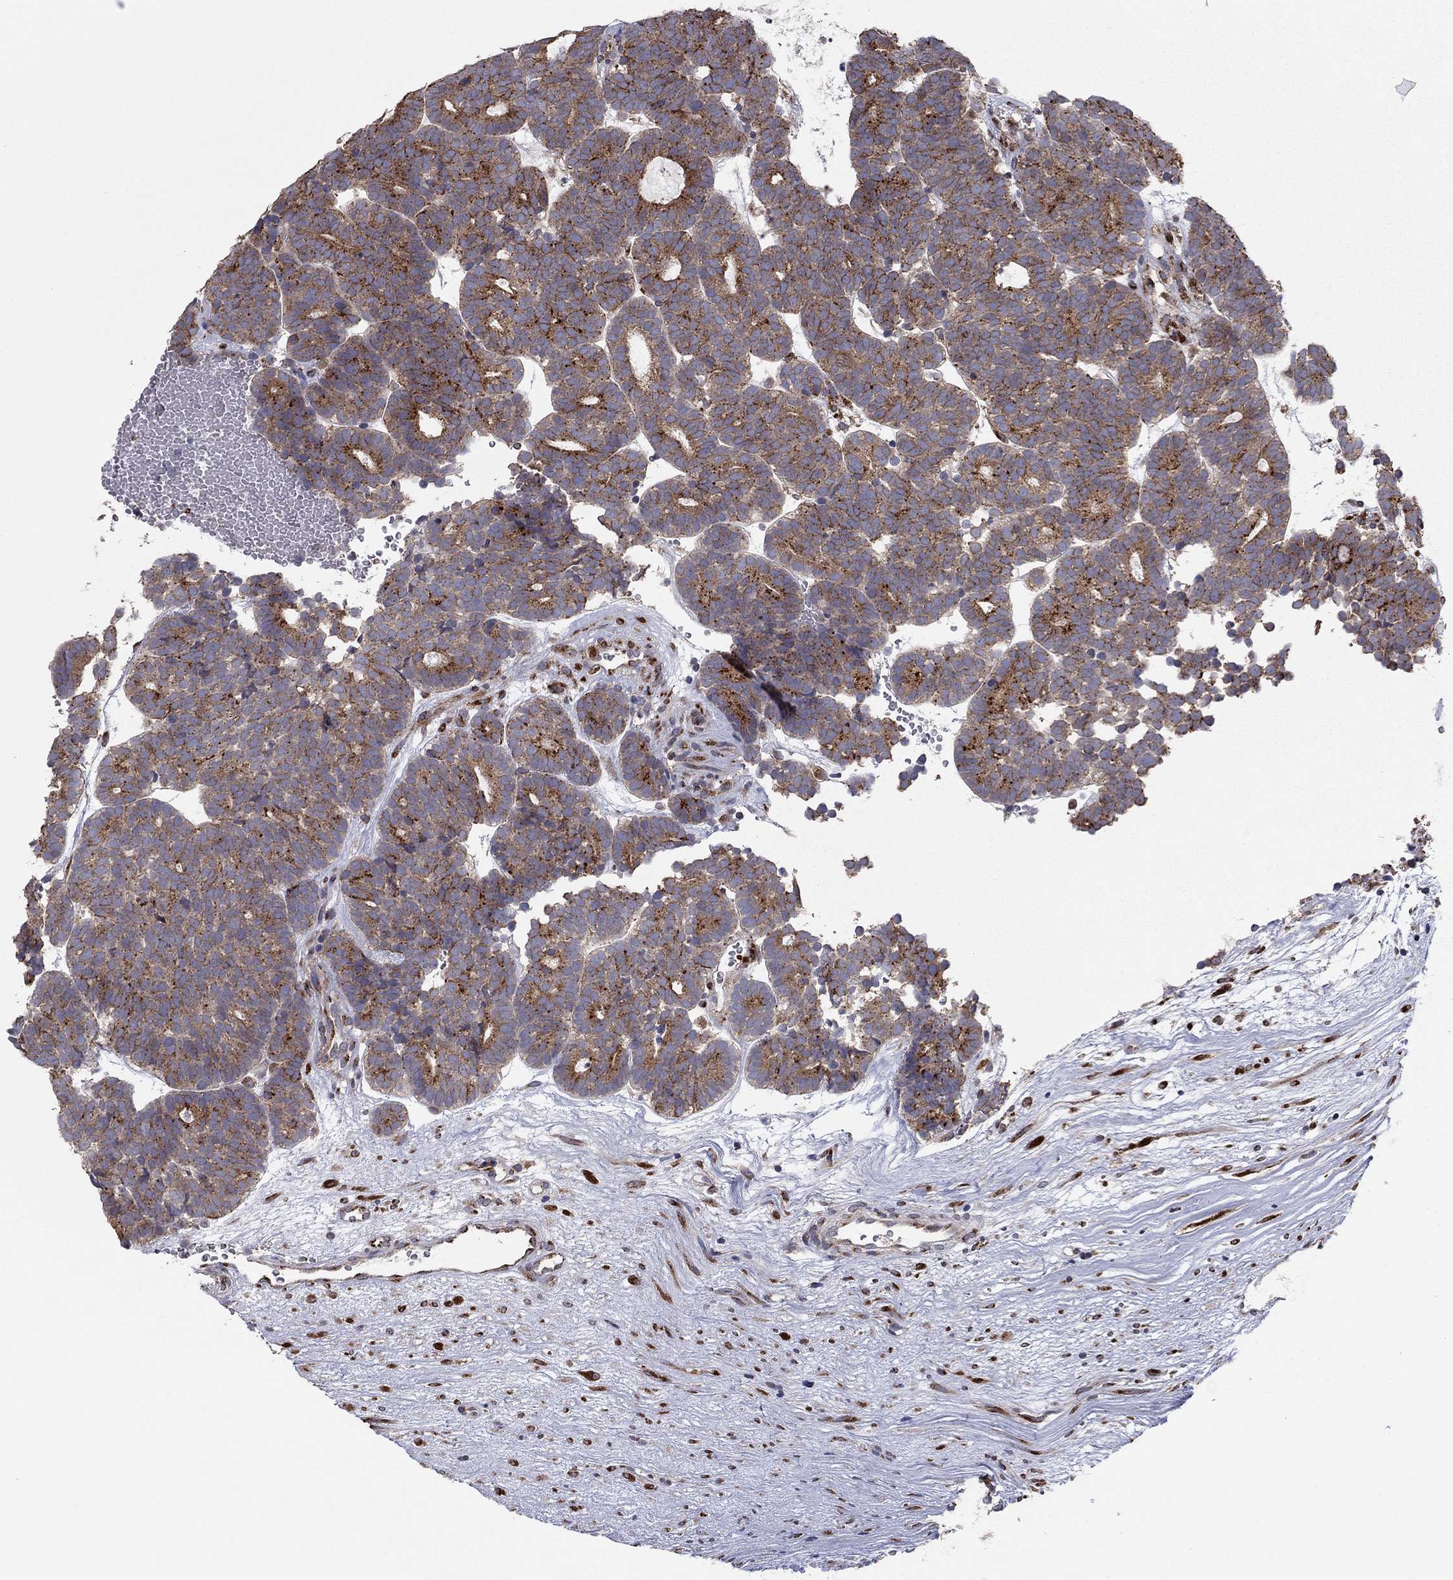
{"staining": {"intensity": "strong", "quantity": "25%-75%", "location": "cytoplasmic/membranous"}, "tissue": "head and neck cancer", "cell_type": "Tumor cells", "image_type": "cancer", "snomed": [{"axis": "morphology", "description": "Adenocarcinoma, NOS"}, {"axis": "topography", "description": "Head-Neck"}], "caption": "Protein staining of adenocarcinoma (head and neck) tissue shows strong cytoplasmic/membranous positivity in approximately 25%-75% of tumor cells.", "gene": "YIF1A", "patient": {"sex": "female", "age": 81}}